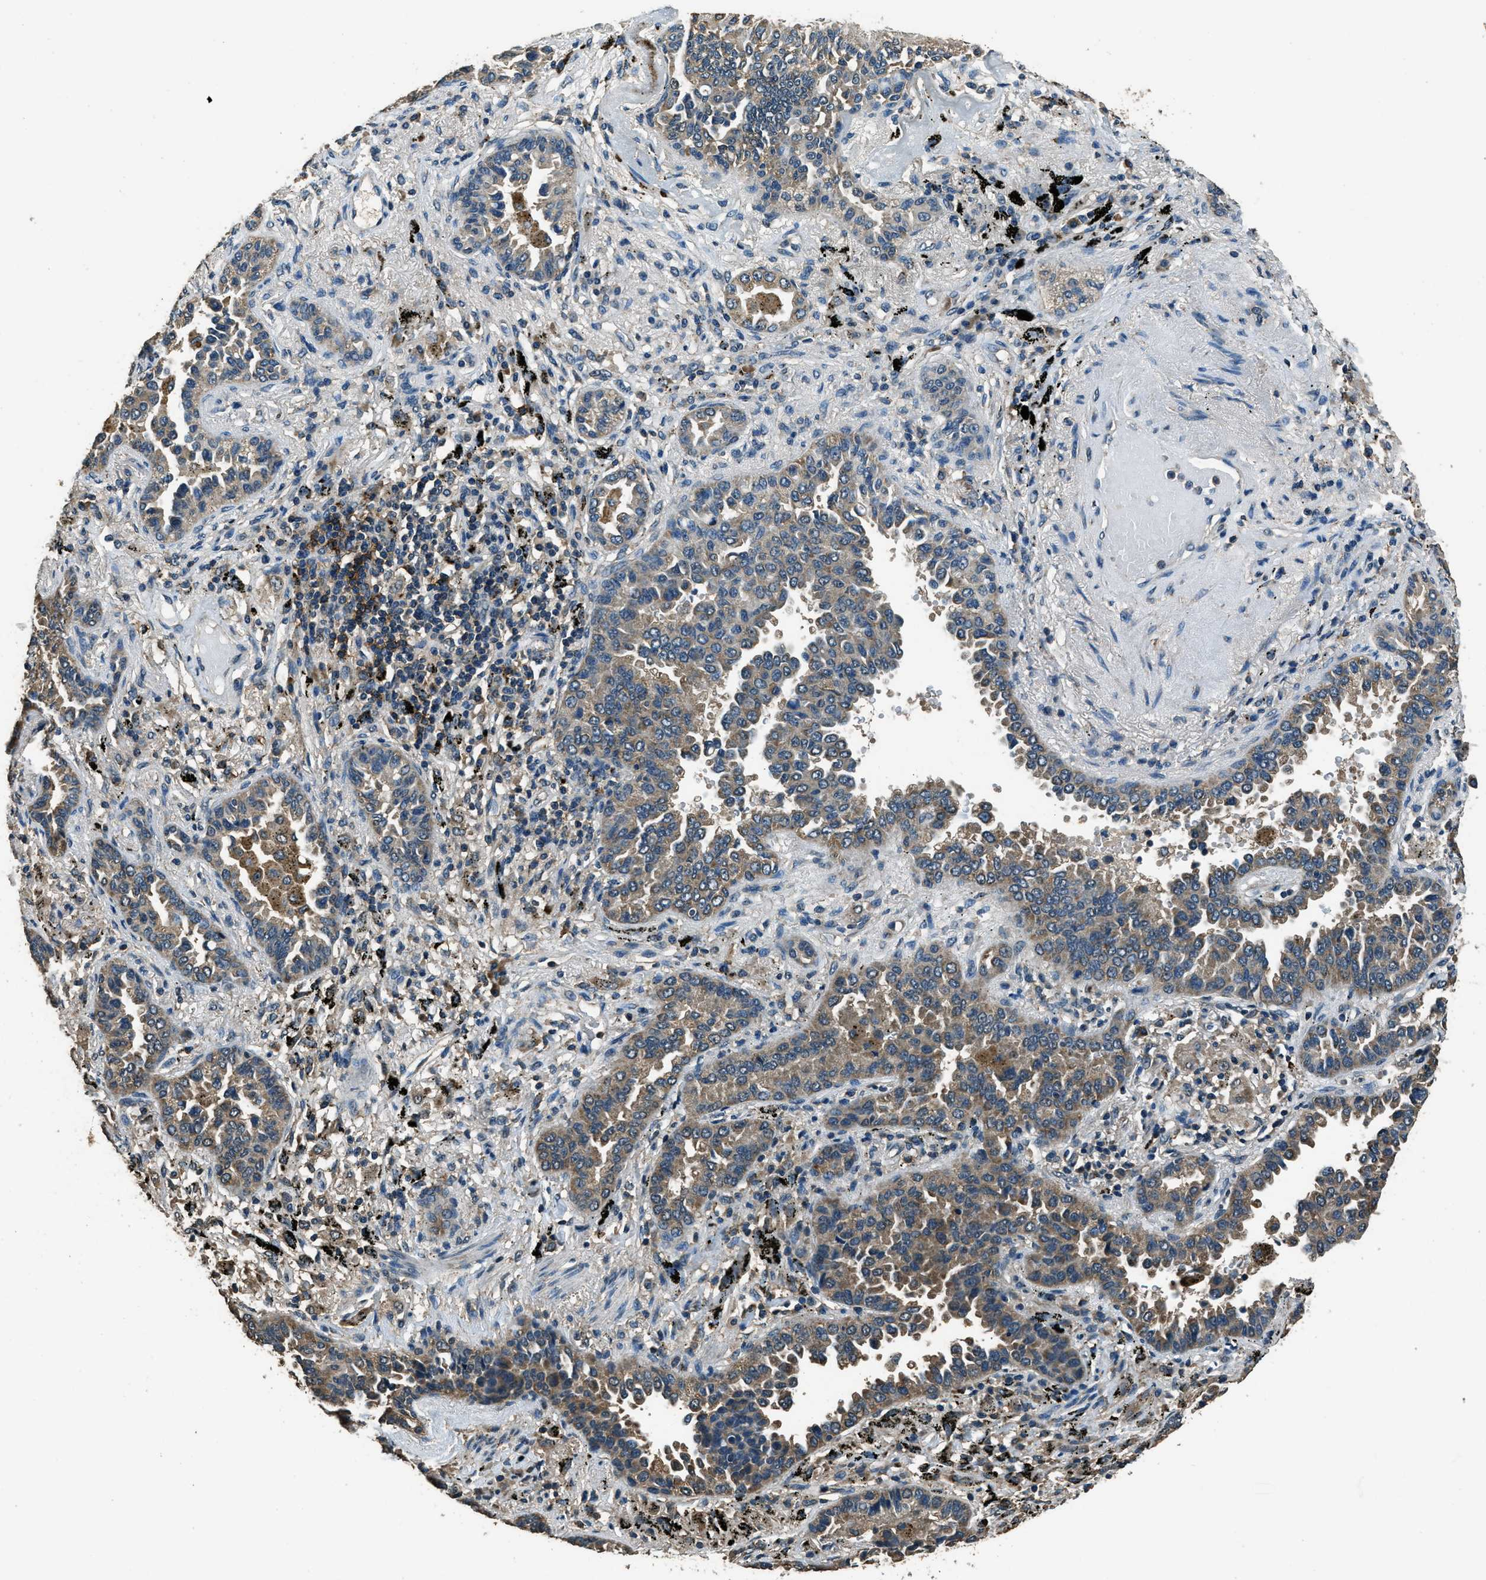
{"staining": {"intensity": "moderate", "quantity": ">75%", "location": "cytoplasmic/membranous"}, "tissue": "lung cancer", "cell_type": "Tumor cells", "image_type": "cancer", "snomed": [{"axis": "morphology", "description": "Normal tissue, NOS"}, {"axis": "morphology", "description": "Adenocarcinoma, NOS"}, {"axis": "topography", "description": "Lung"}], "caption": "Human lung cancer (adenocarcinoma) stained with a protein marker reveals moderate staining in tumor cells.", "gene": "SALL3", "patient": {"sex": "male", "age": 59}}